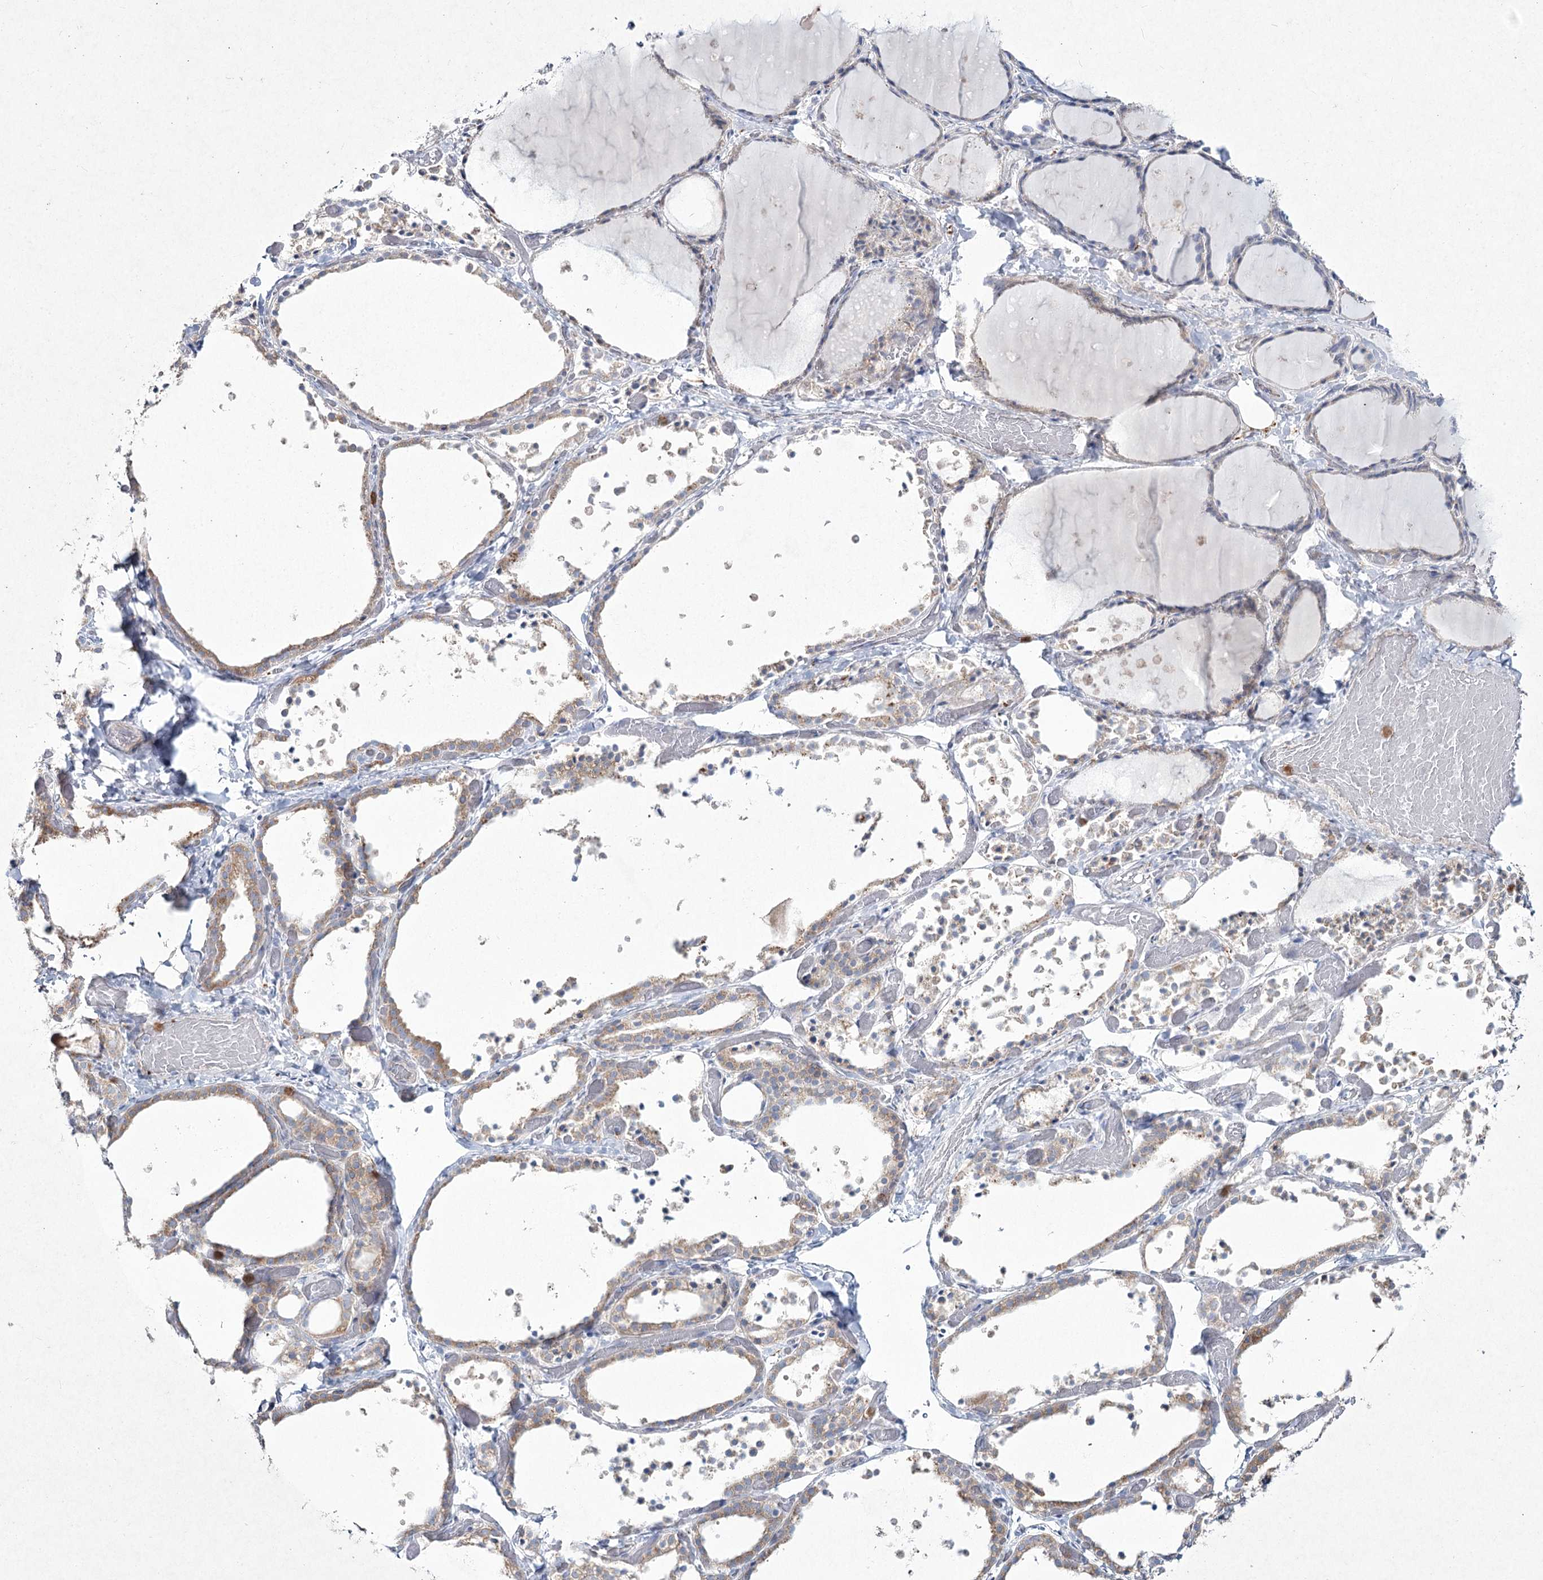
{"staining": {"intensity": "moderate", "quantity": "25%-75%", "location": "cytoplasmic/membranous"}, "tissue": "thyroid gland", "cell_type": "Glandular cells", "image_type": "normal", "snomed": [{"axis": "morphology", "description": "Normal tissue, NOS"}, {"axis": "topography", "description": "Thyroid gland"}], "caption": "Immunohistochemical staining of normal human thyroid gland demonstrates 25%-75% levels of moderate cytoplasmic/membranous protein positivity in approximately 25%-75% of glandular cells.", "gene": "NIPAL4", "patient": {"sex": "female", "age": 44}}